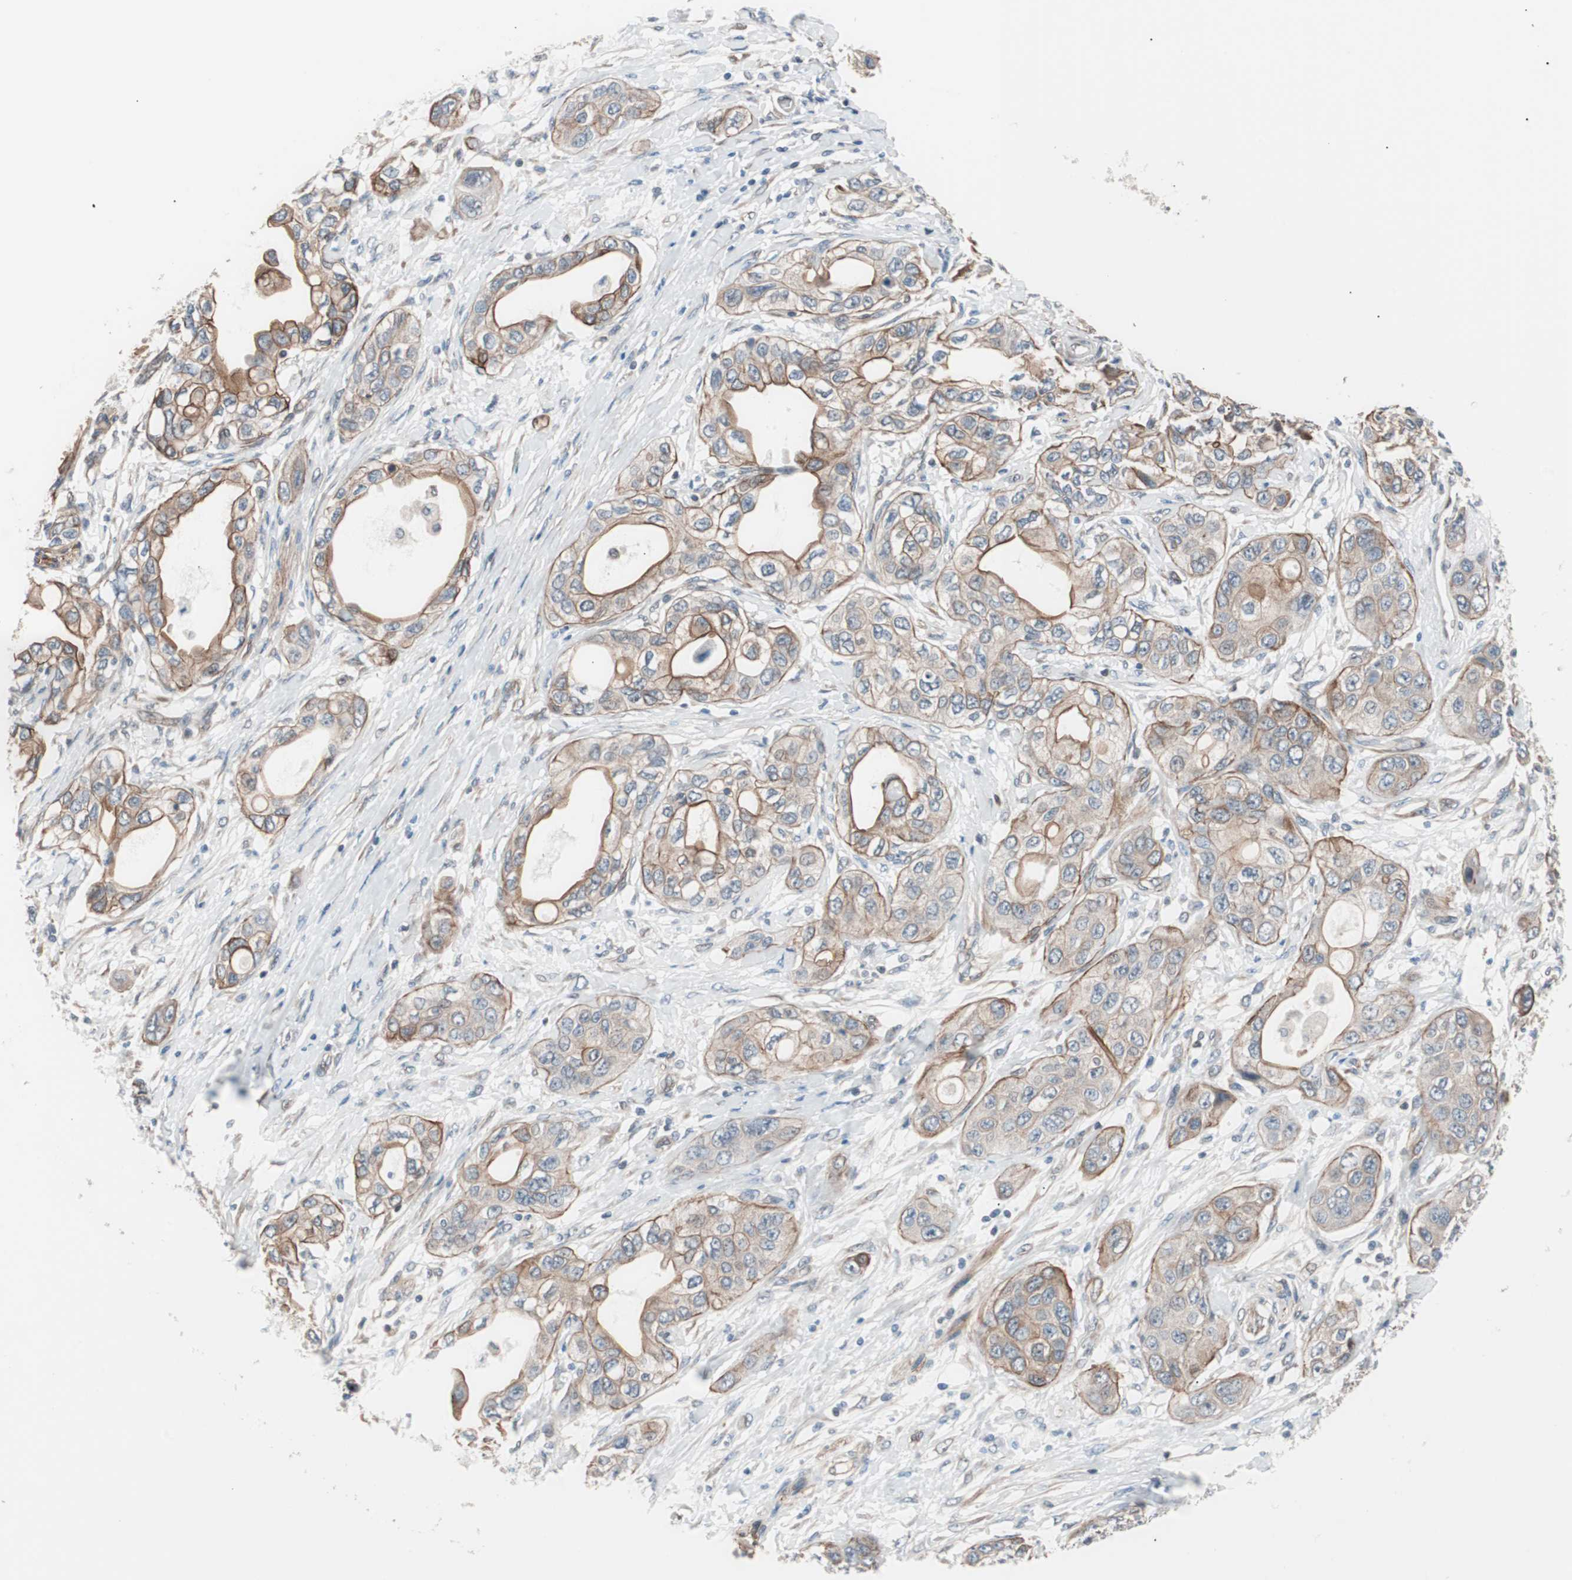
{"staining": {"intensity": "moderate", "quantity": ">75%", "location": "cytoplasmic/membranous"}, "tissue": "pancreatic cancer", "cell_type": "Tumor cells", "image_type": "cancer", "snomed": [{"axis": "morphology", "description": "Adenocarcinoma, NOS"}, {"axis": "topography", "description": "Pancreas"}], "caption": "About >75% of tumor cells in pancreatic adenocarcinoma exhibit moderate cytoplasmic/membranous protein staining as visualized by brown immunohistochemical staining.", "gene": "SMG1", "patient": {"sex": "female", "age": 70}}